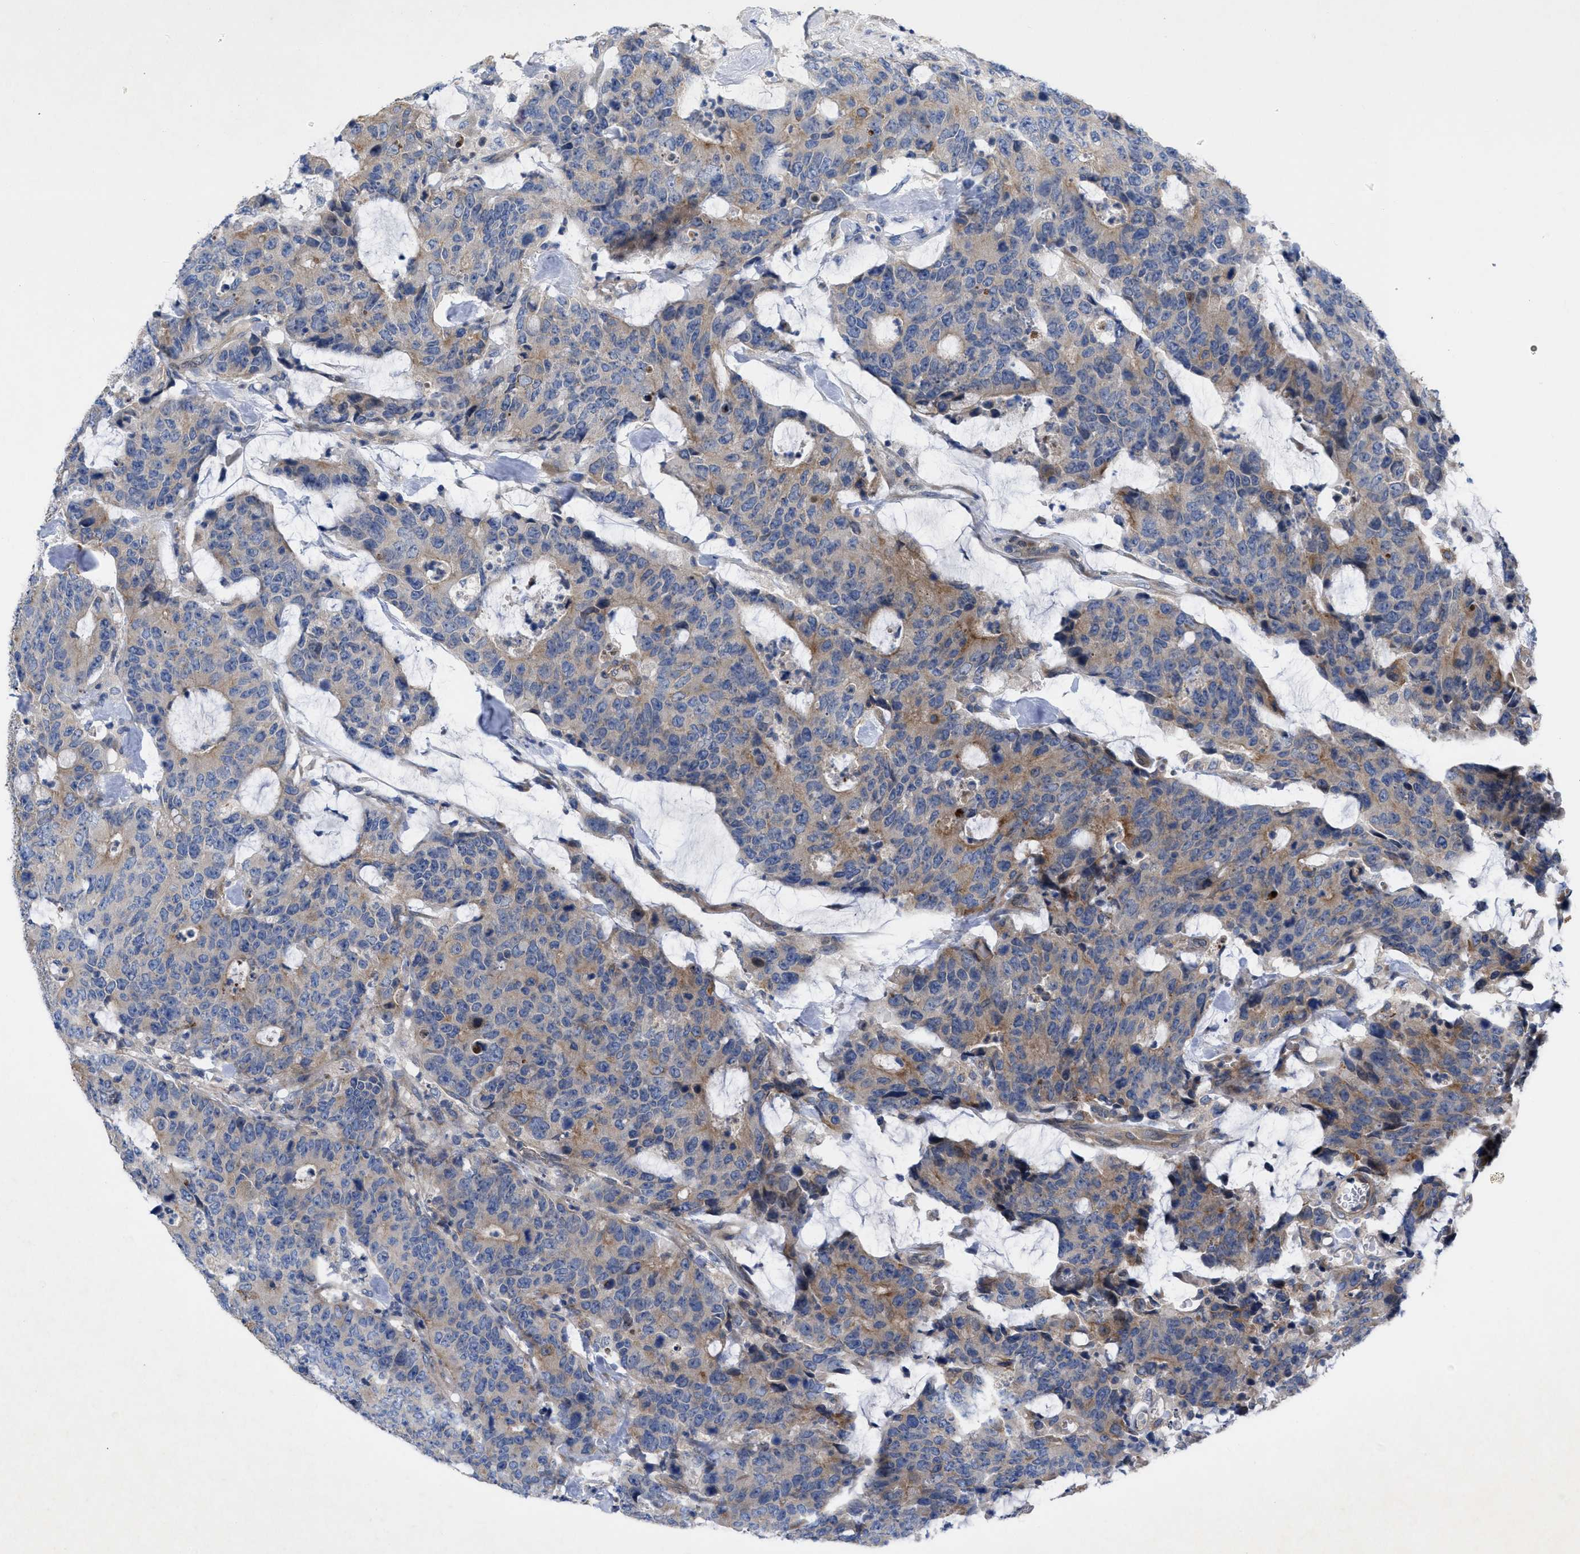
{"staining": {"intensity": "weak", "quantity": "25%-75%", "location": "cytoplasmic/membranous"}, "tissue": "colorectal cancer", "cell_type": "Tumor cells", "image_type": "cancer", "snomed": [{"axis": "morphology", "description": "Adenocarcinoma, NOS"}, {"axis": "topography", "description": "Colon"}], "caption": "Human colorectal cancer (adenocarcinoma) stained with a protein marker exhibits weak staining in tumor cells.", "gene": "NDEL1", "patient": {"sex": "female", "age": 86}}